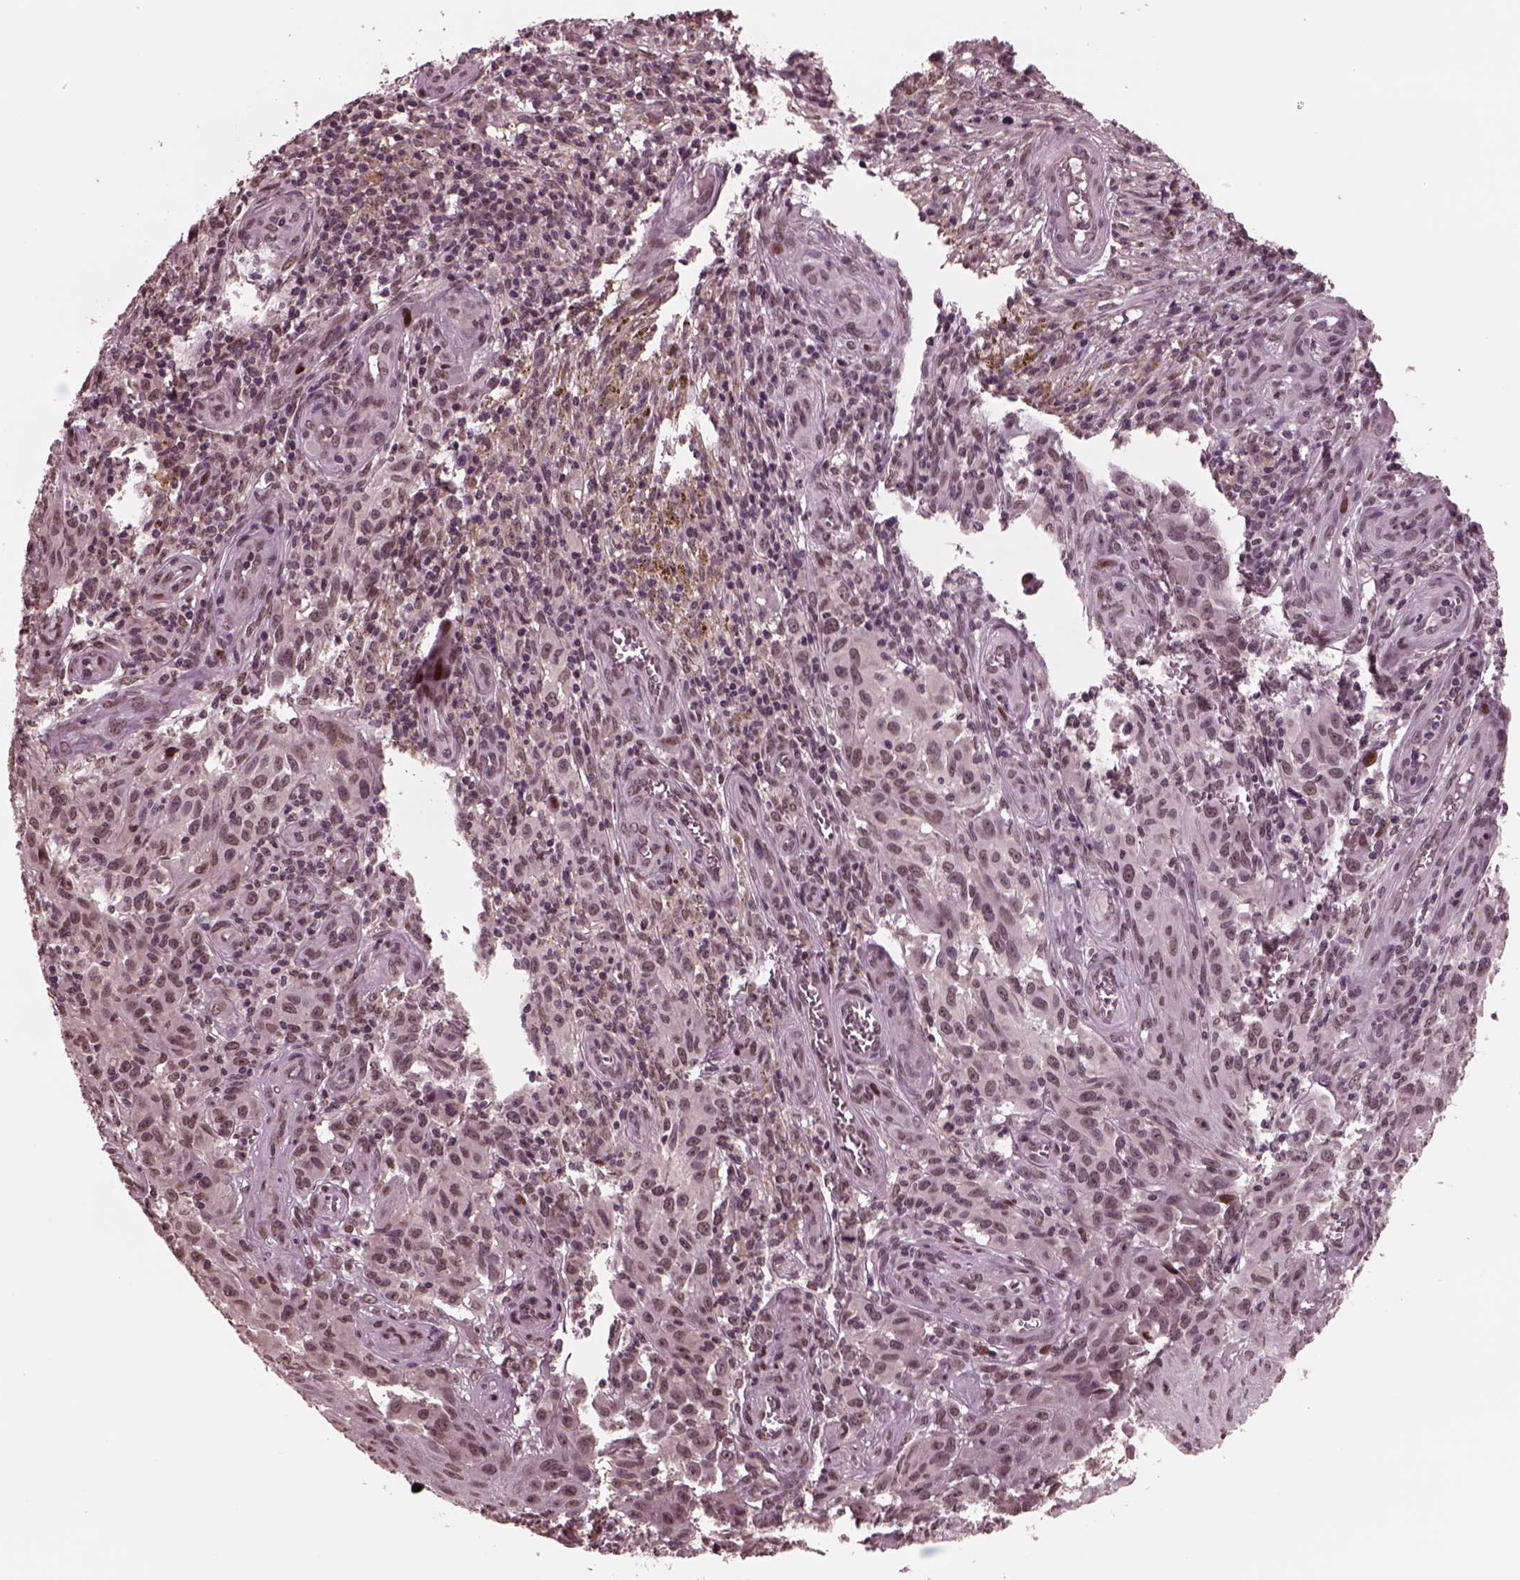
{"staining": {"intensity": "weak", "quantity": "25%-75%", "location": "nuclear"}, "tissue": "melanoma", "cell_type": "Tumor cells", "image_type": "cancer", "snomed": [{"axis": "morphology", "description": "Malignant melanoma, NOS"}, {"axis": "topography", "description": "Skin"}], "caption": "Human malignant melanoma stained for a protein (brown) shows weak nuclear positive positivity in about 25%-75% of tumor cells.", "gene": "NAP1L5", "patient": {"sex": "female", "age": 53}}